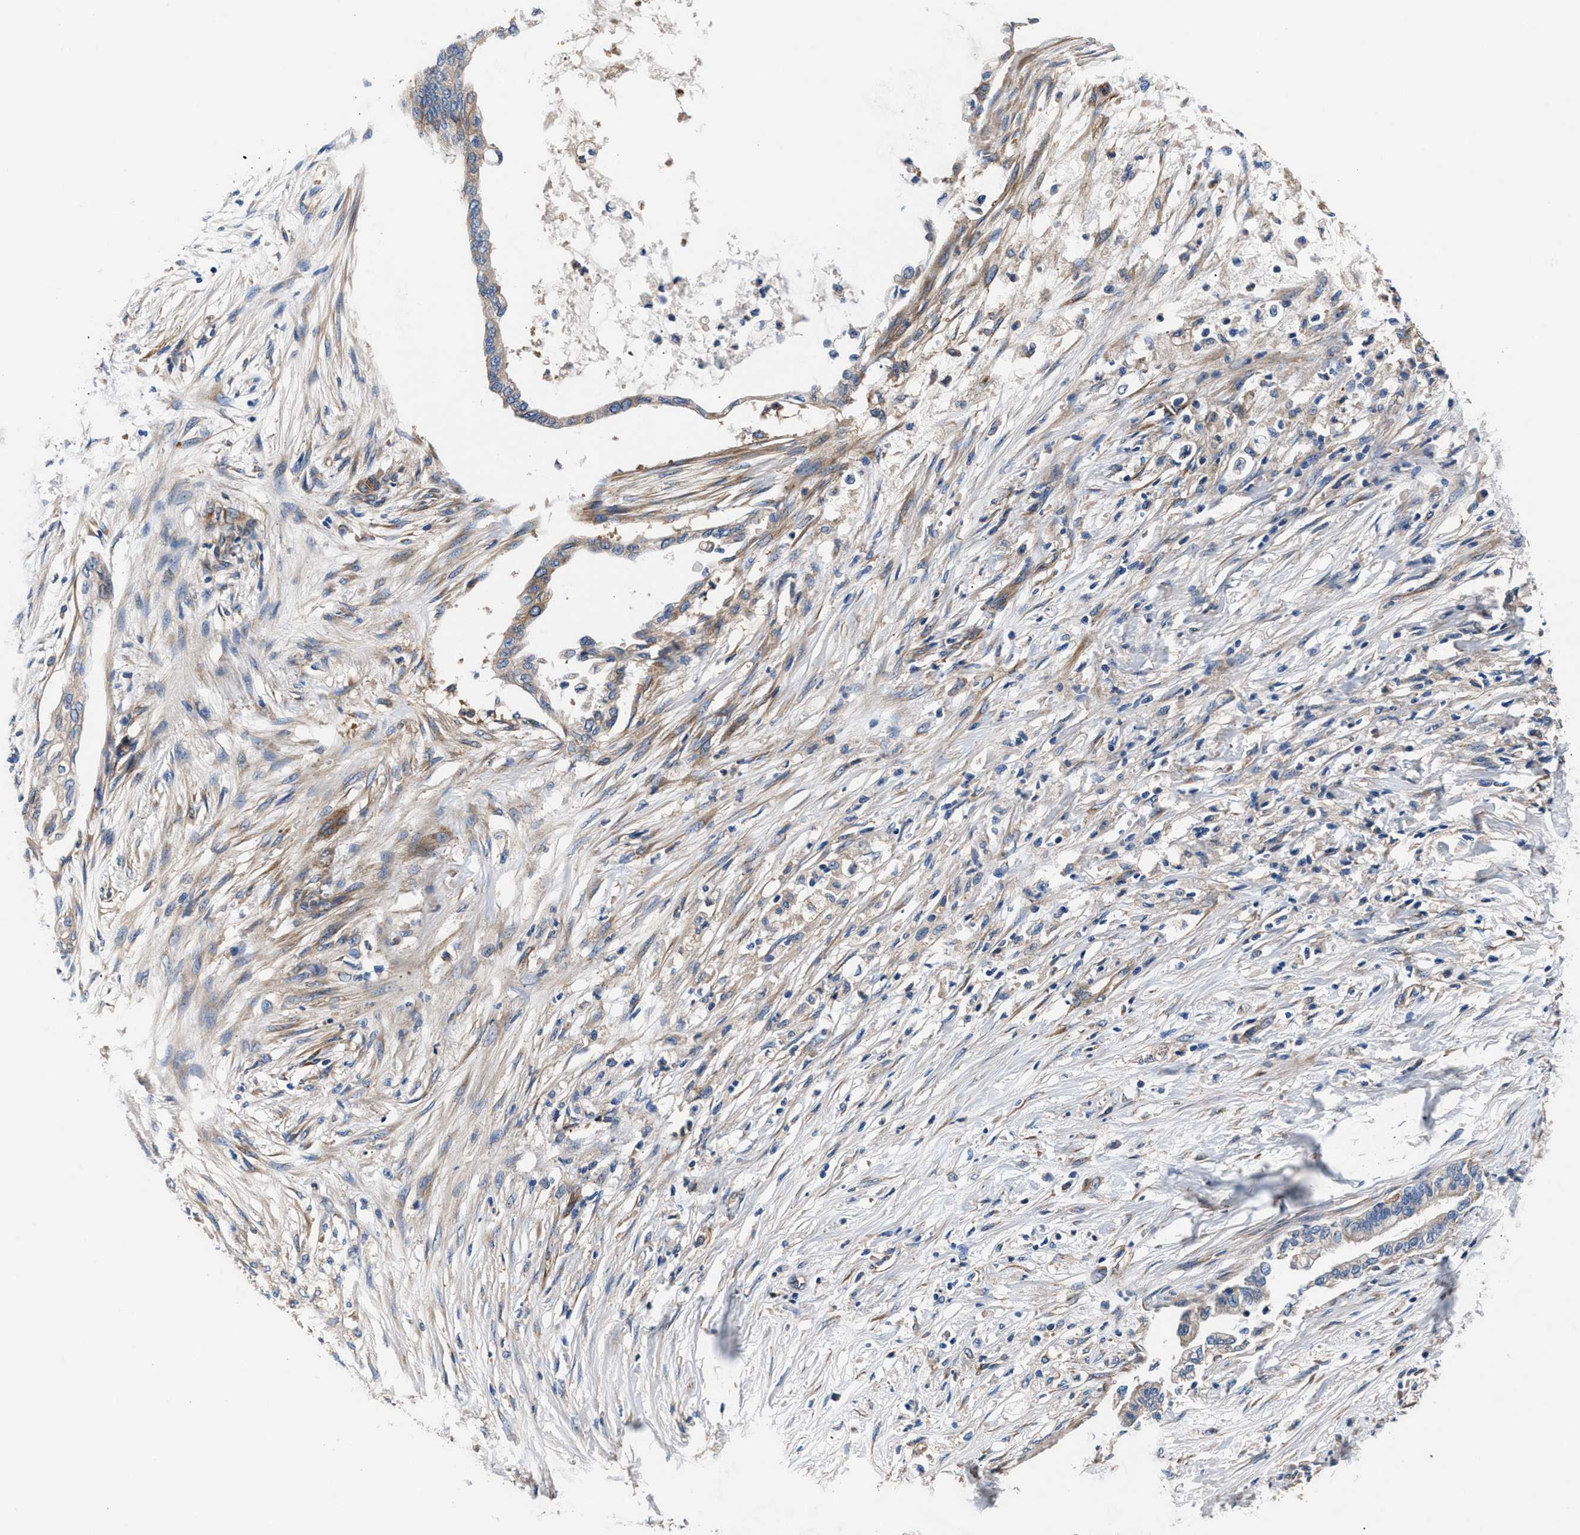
{"staining": {"intensity": "weak", "quantity": "25%-75%", "location": "cytoplasmic/membranous"}, "tissue": "pancreatic cancer", "cell_type": "Tumor cells", "image_type": "cancer", "snomed": [{"axis": "morphology", "description": "Normal tissue, NOS"}, {"axis": "morphology", "description": "Adenocarcinoma, NOS"}, {"axis": "topography", "description": "Pancreas"}, {"axis": "topography", "description": "Duodenum"}], "caption": "There is low levels of weak cytoplasmic/membranous positivity in tumor cells of pancreatic adenocarcinoma, as demonstrated by immunohistochemical staining (brown color).", "gene": "SH3GL1", "patient": {"sex": "female", "age": 60}}